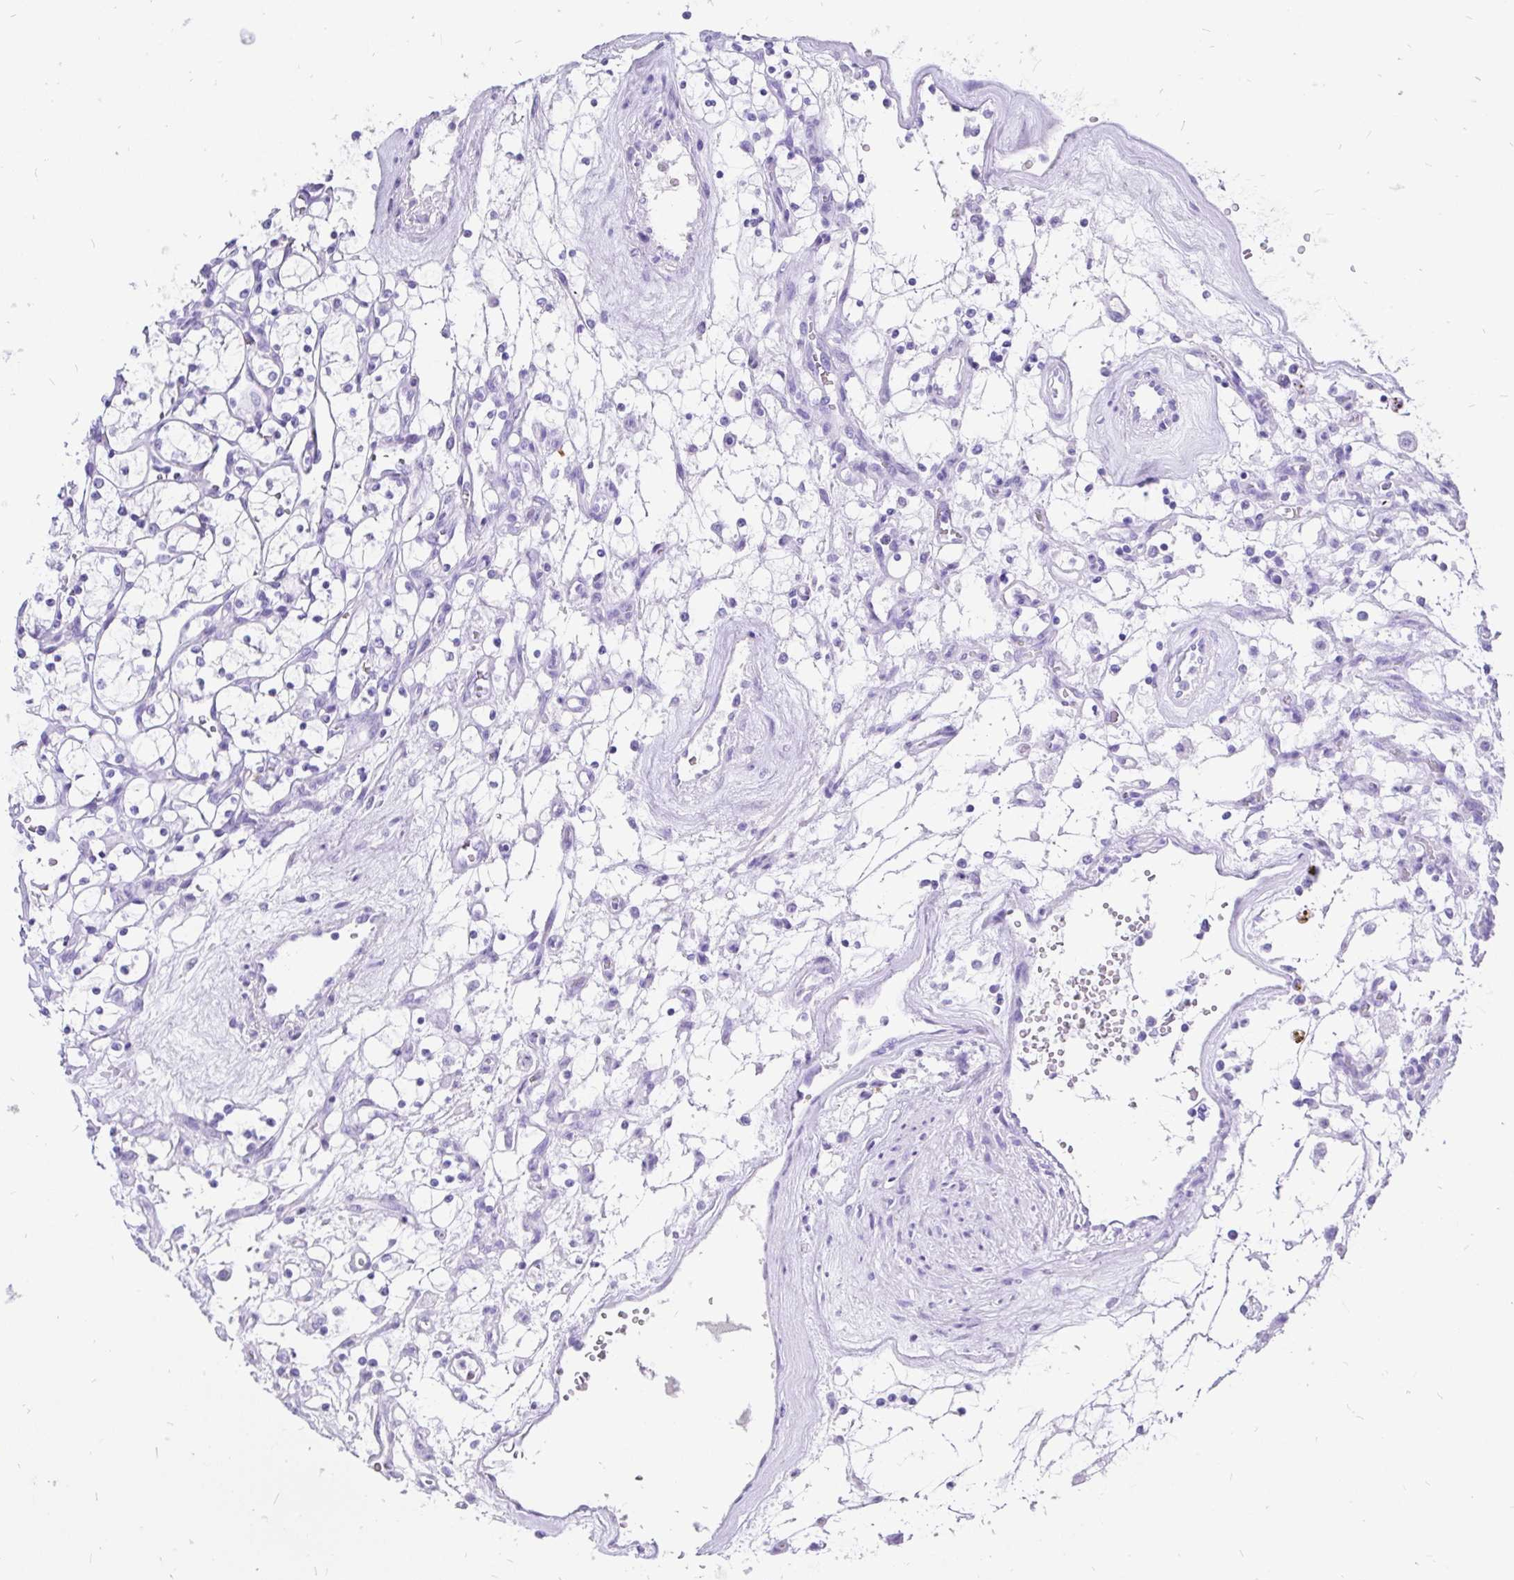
{"staining": {"intensity": "negative", "quantity": "none", "location": "none"}, "tissue": "renal cancer", "cell_type": "Tumor cells", "image_type": "cancer", "snomed": [{"axis": "morphology", "description": "Adenocarcinoma, NOS"}, {"axis": "topography", "description": "Kidney"}], "caption": "Adenocarcinoma (renal) was stained to show a protein in brown. There is no significant positivity in tumor cells.", "gene": "KRT13", "patient": {"sex": "female", "age": 69}}